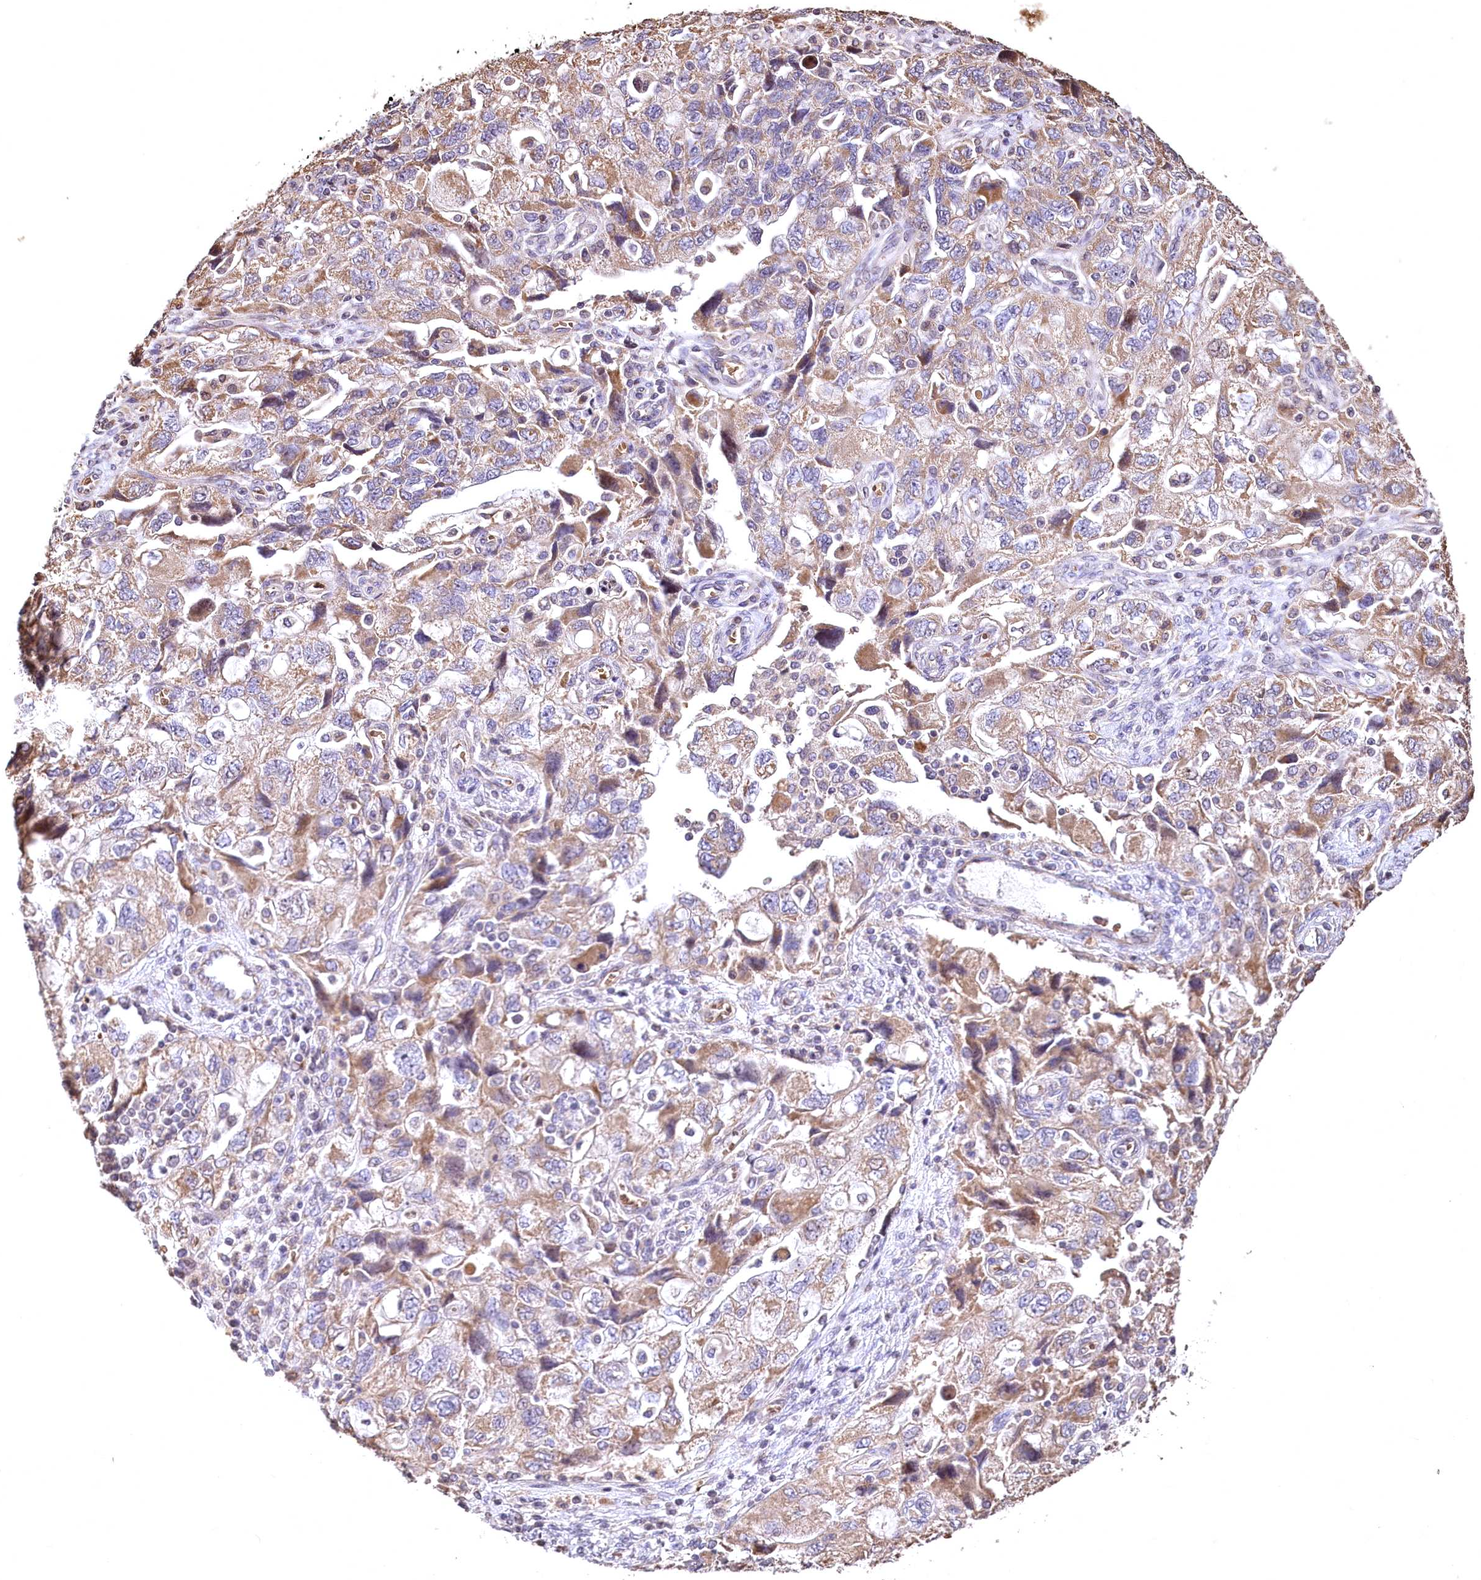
{"staining": {"intensity": "moderate", "quantity": ">75%", "location": "cytoplasmic/membranous"}, "tissue": "ovarian cancer", "cell_type": "Tumor cells", "image_type": "cancer", "snomed": [{"axis": "morphology", "description": "Carcinoma, NOS"}, {"axis": "morphology", "description": "Cystadenocarcinoma, serous, NOS"}, {"axis": "topography", "description": "Ovary"}], "caption": "High-magnification brightfield microscopy of ovarian carcinoma stained with DAB (3,3'-diaminobenzidine) (brown) and counterstained with hematoxylin (blue). tumor cells exhibit moderate cytoplasmic/membranous positivity is seen in about>75% of cells.", "gene": "SPTA1", "patient": {"sex": "female", "age": 69}}